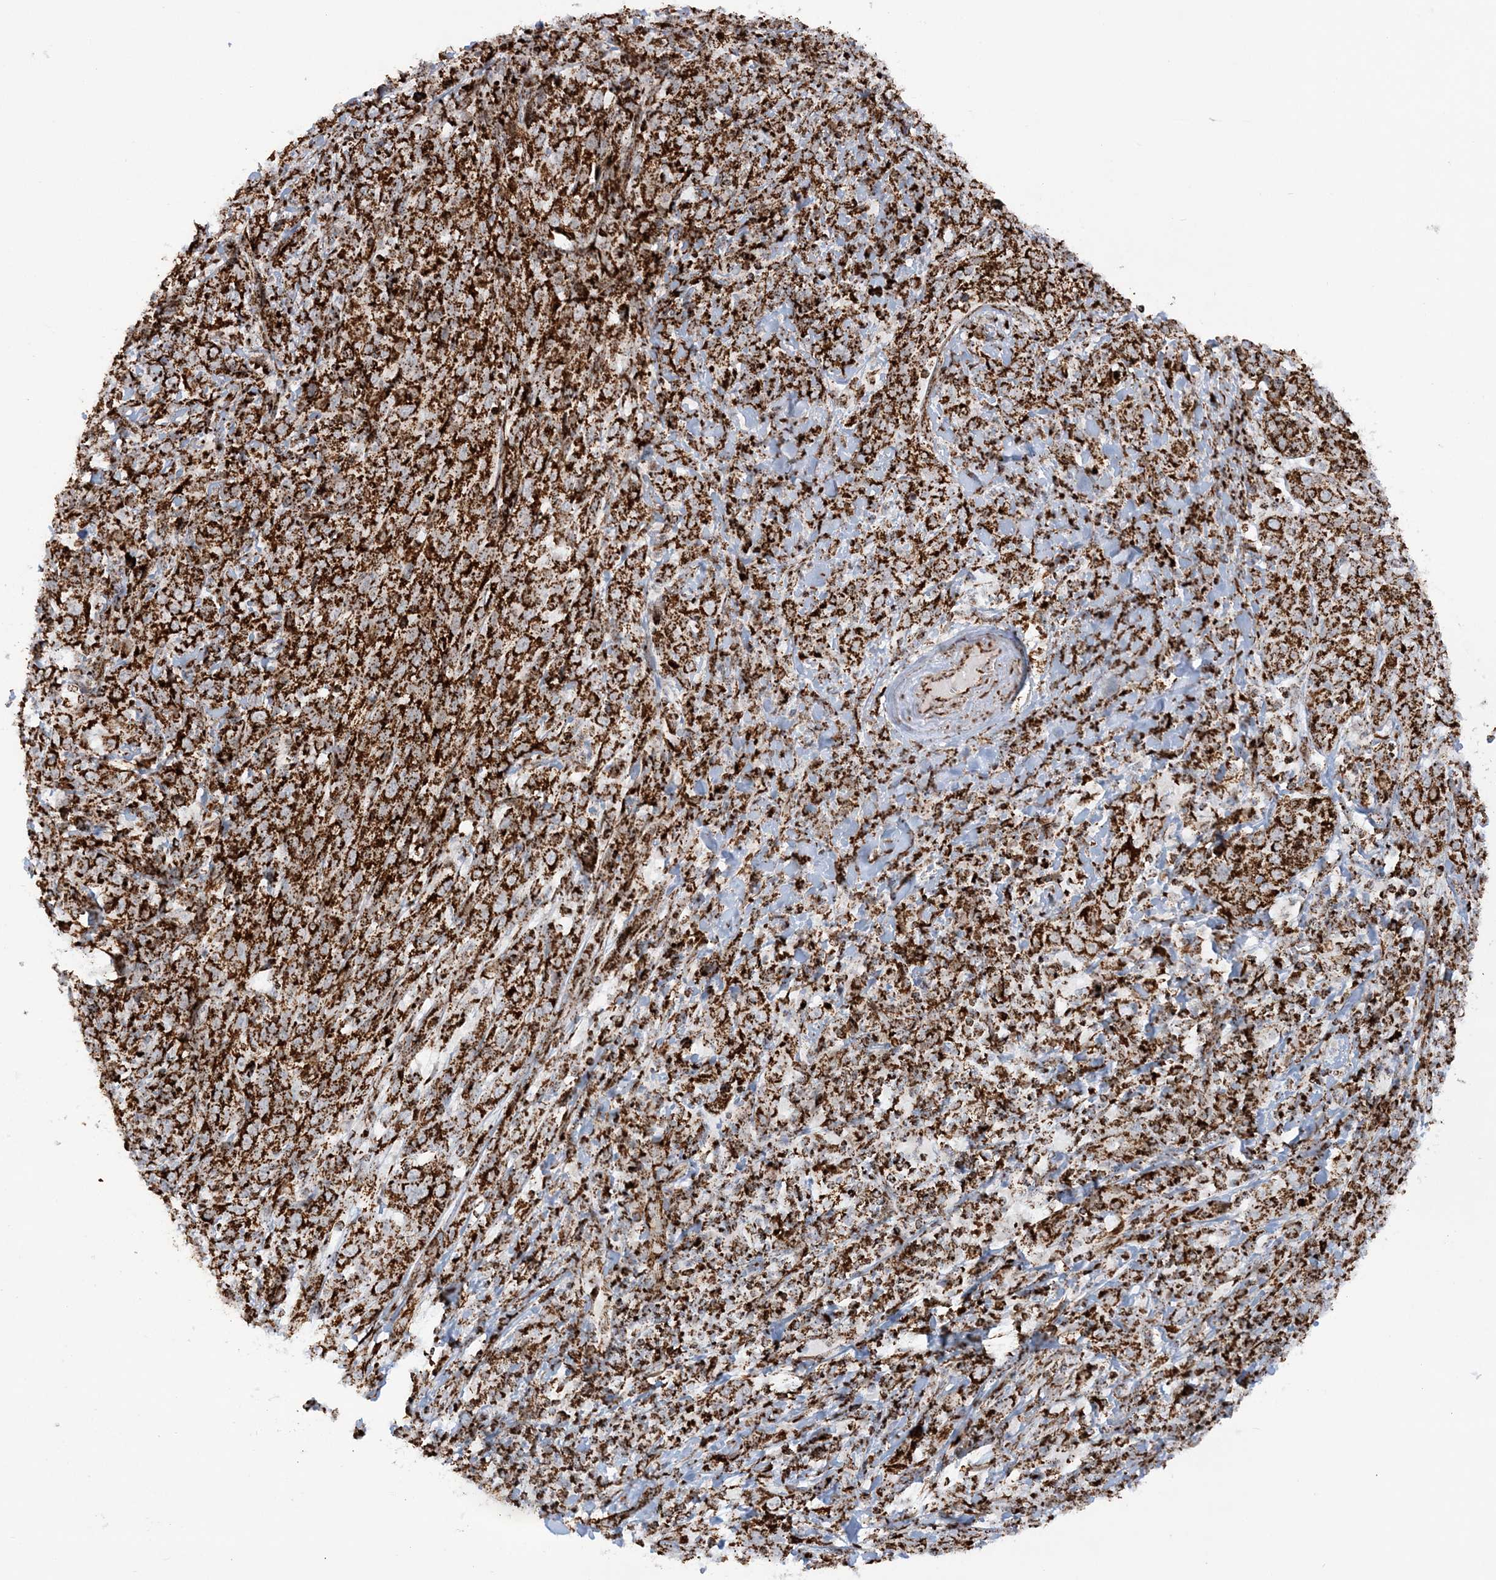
{"staining": {"intensity": "strong", "quantity": ">75%", "location": "cytoplasmic/membranous"}, "tissue": "cervical cancer", "cell_type": "Tumor cells", "image_type": "cancer", "snomed": [{"axis": "morphology", "description": "Squamous cell carcinoma, NOS"}, {"axis": "topography", "description": "Cervix"}], "caption": "Protein expression analysis of human cervical cancer reveals strong cytoplasmic/membranous expression in approximately >75% of tumor cells. Nuclei are stained in blue.", "gene": "CRY2", "patient": {"sex": "female", "age": 46}}